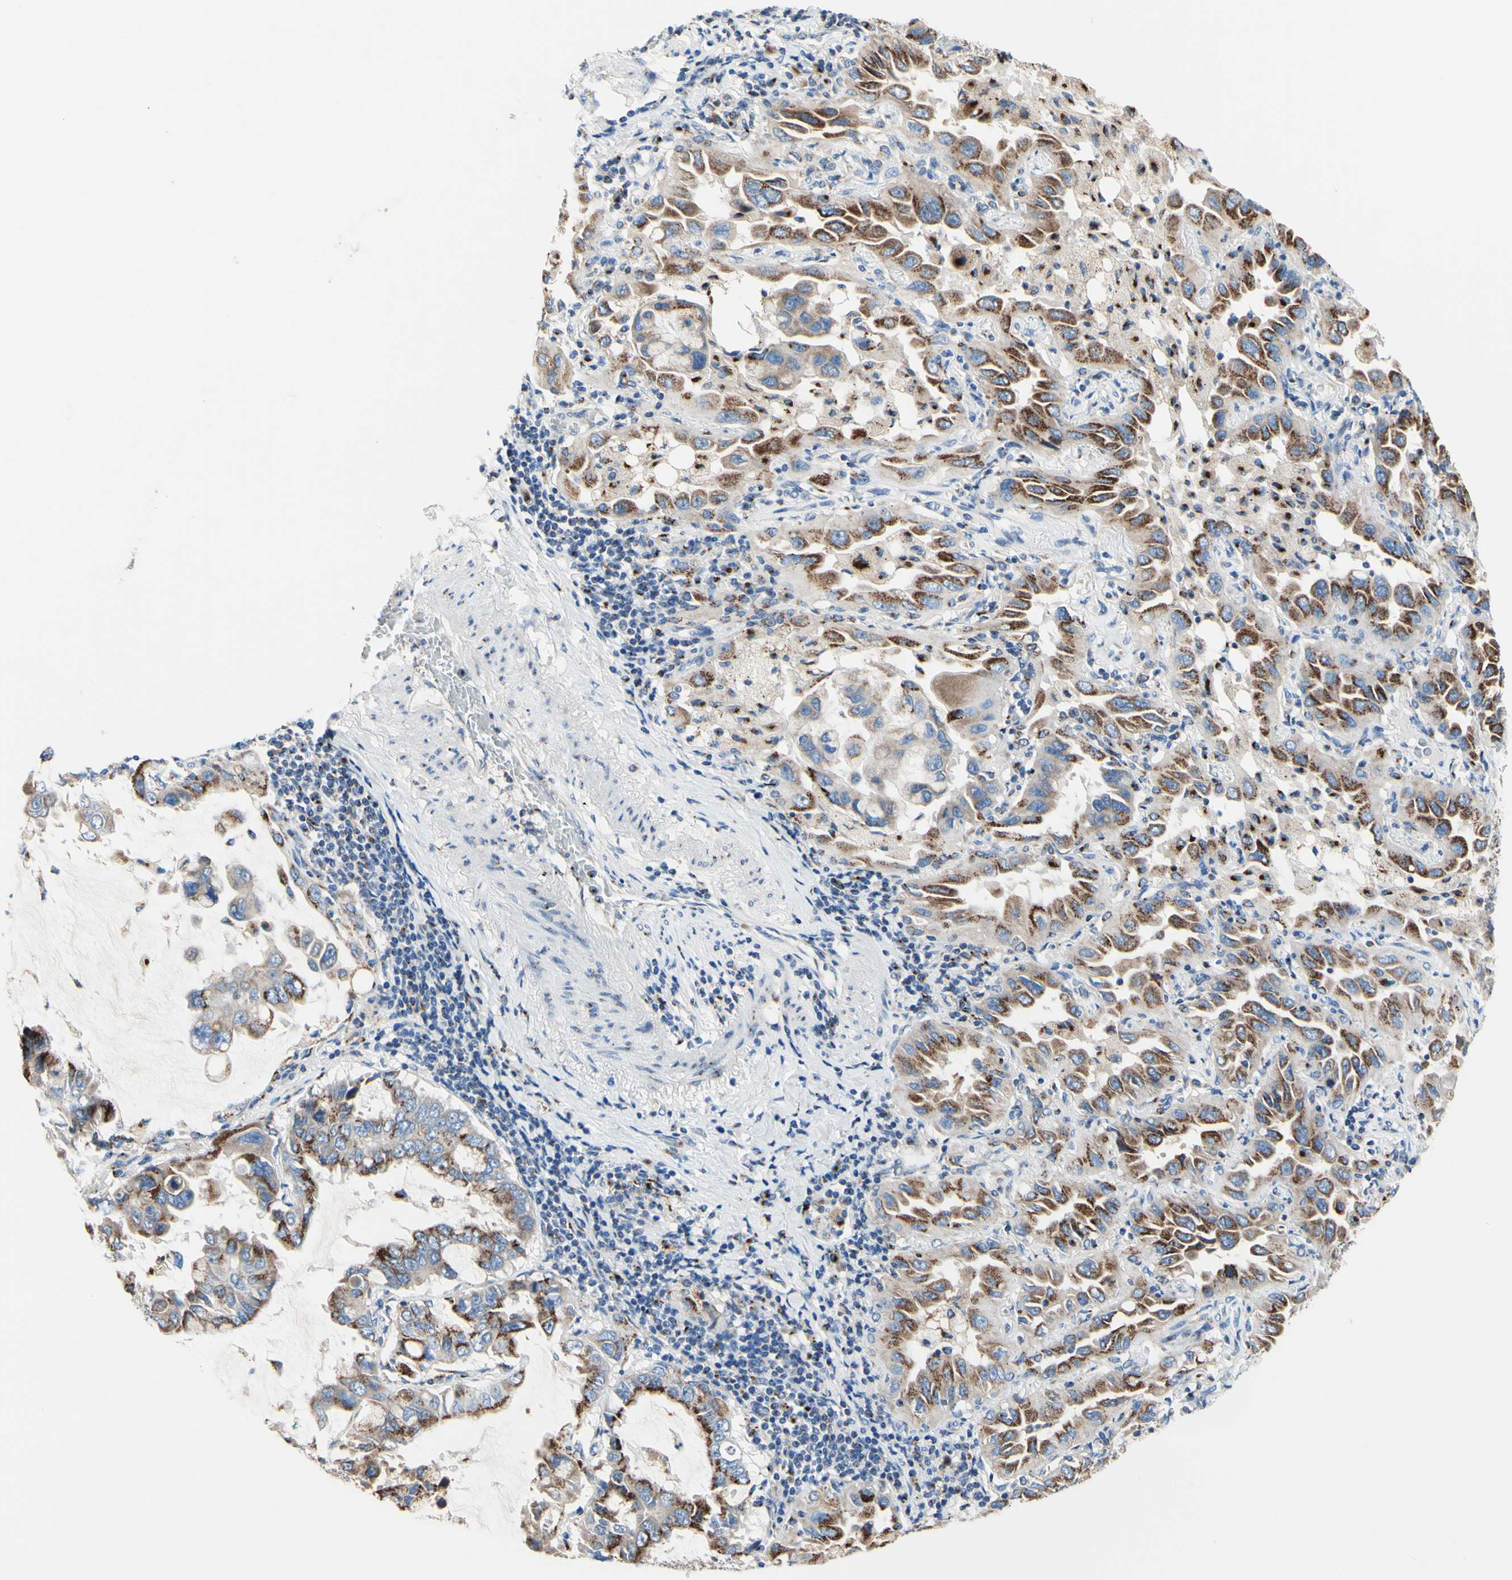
{"staining": {"intensity": "moderate", "quantity": "25%-75%", "location": "cytoplasmic/membranous"}, "tissue": "lung cancer", "cell_type": "Tumor cells", "image_type": "cancer", "snomed": [{"axis": "morphology", "description": "Adenocarcinoma, NOS"}, {"axis": "topography", "description": "Lung"}], "caption": "A brown stain shows moderate cytoplasmic/membranous expression of a protein in human lung cancer (adenocarcinoma) tumor cells.", "gene": "GALNT2", "patient": {"sex": "male", "age": 64}}